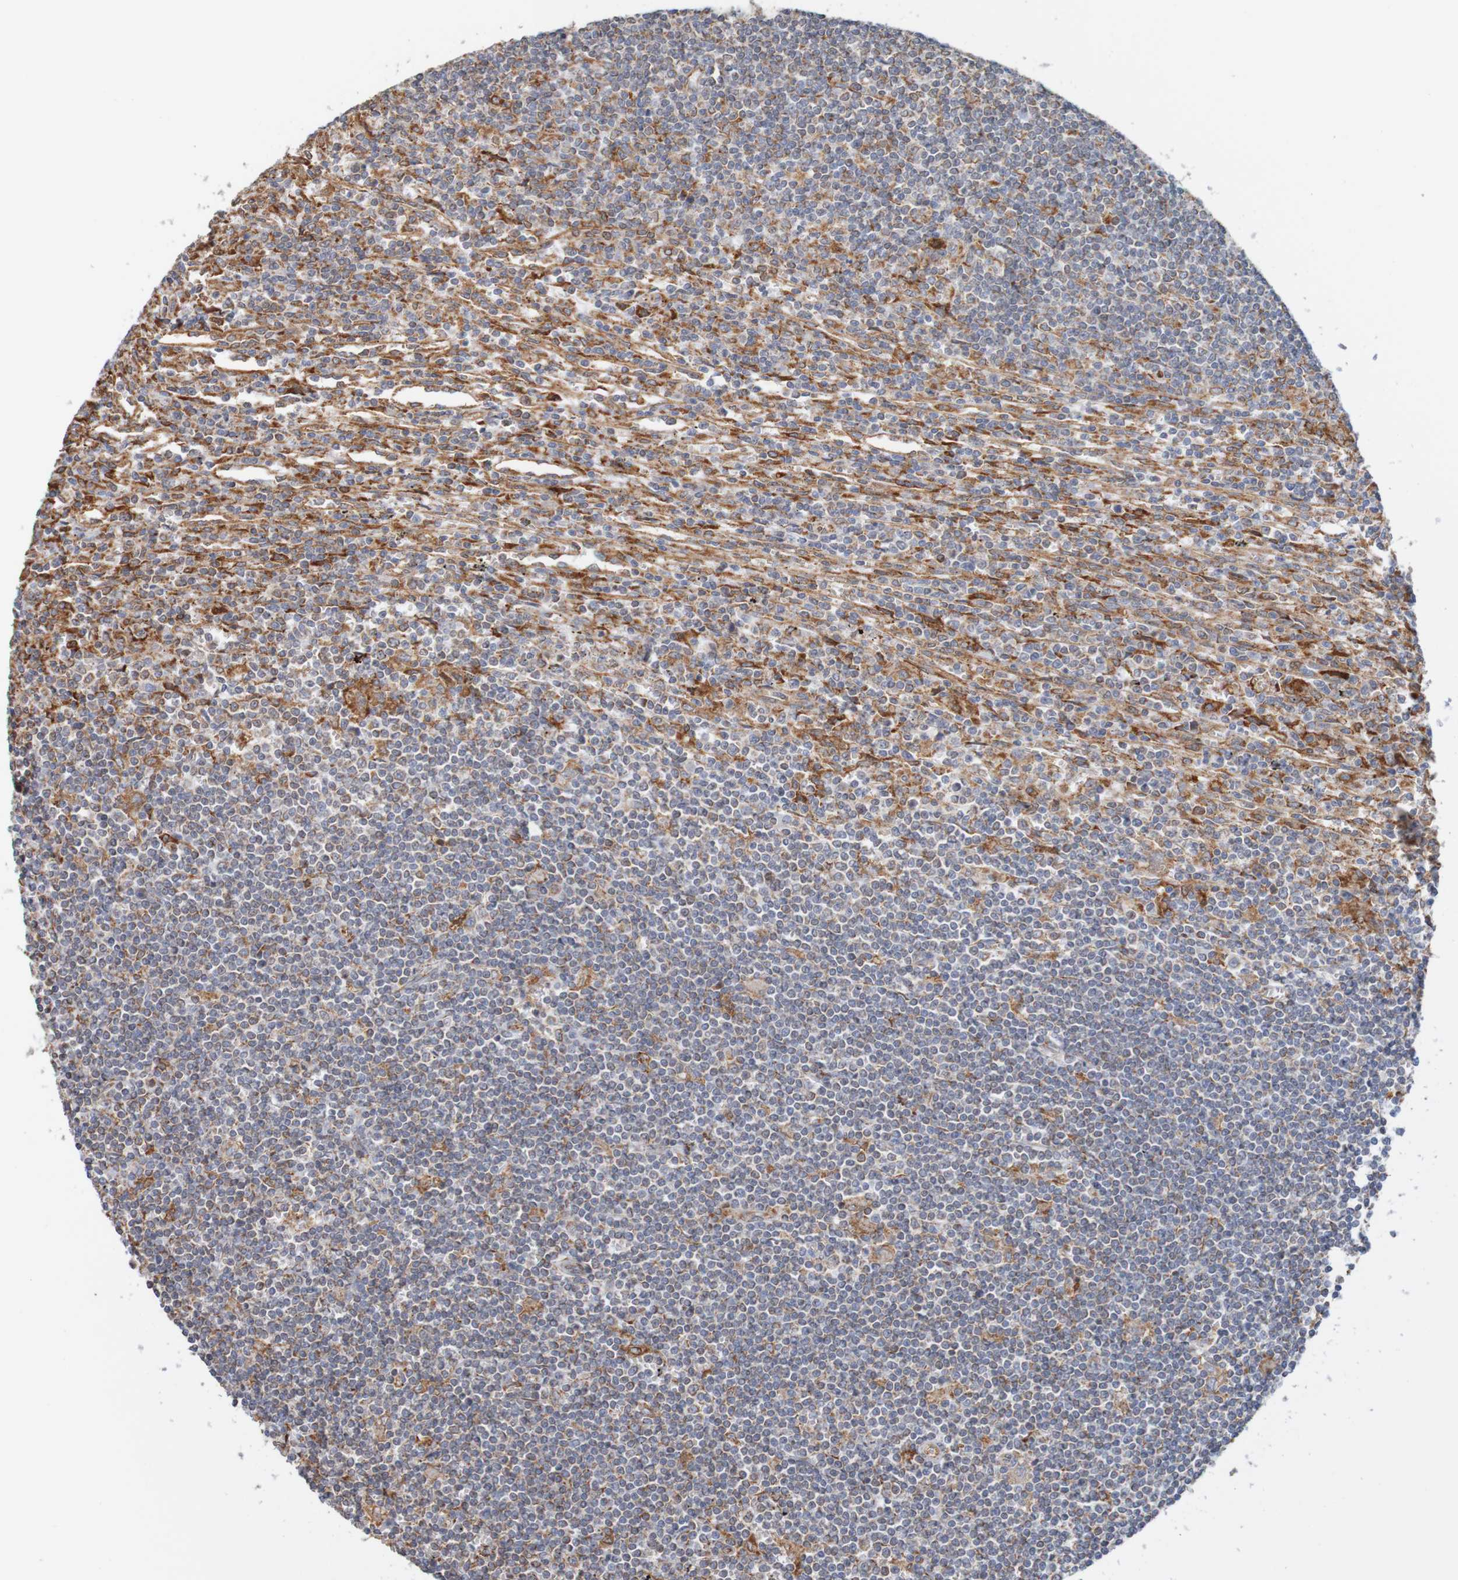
{"staining": {"intensity": "moderate", "quantity": "<25%", "location": "cytoplasmic/membranous"}, "tissue": "lymphoma", "cell_type": "Tumor cells", "image_type": "cancer", "snomed": [{"axis": "morphology", "description": "Malignant lymphoma, non-Hodgkin's type, Low grade"}, {"axis": "topography", "description": "Spleen"}], "caption": "Low-grade malignant lymphoma, non-Hodgkin's type tissue displays moderate cytoplasmic/membranous expression in about <25% of tumor cells", "gene": "PDIA3", "patient": {"sex": "male", "age": 76}}